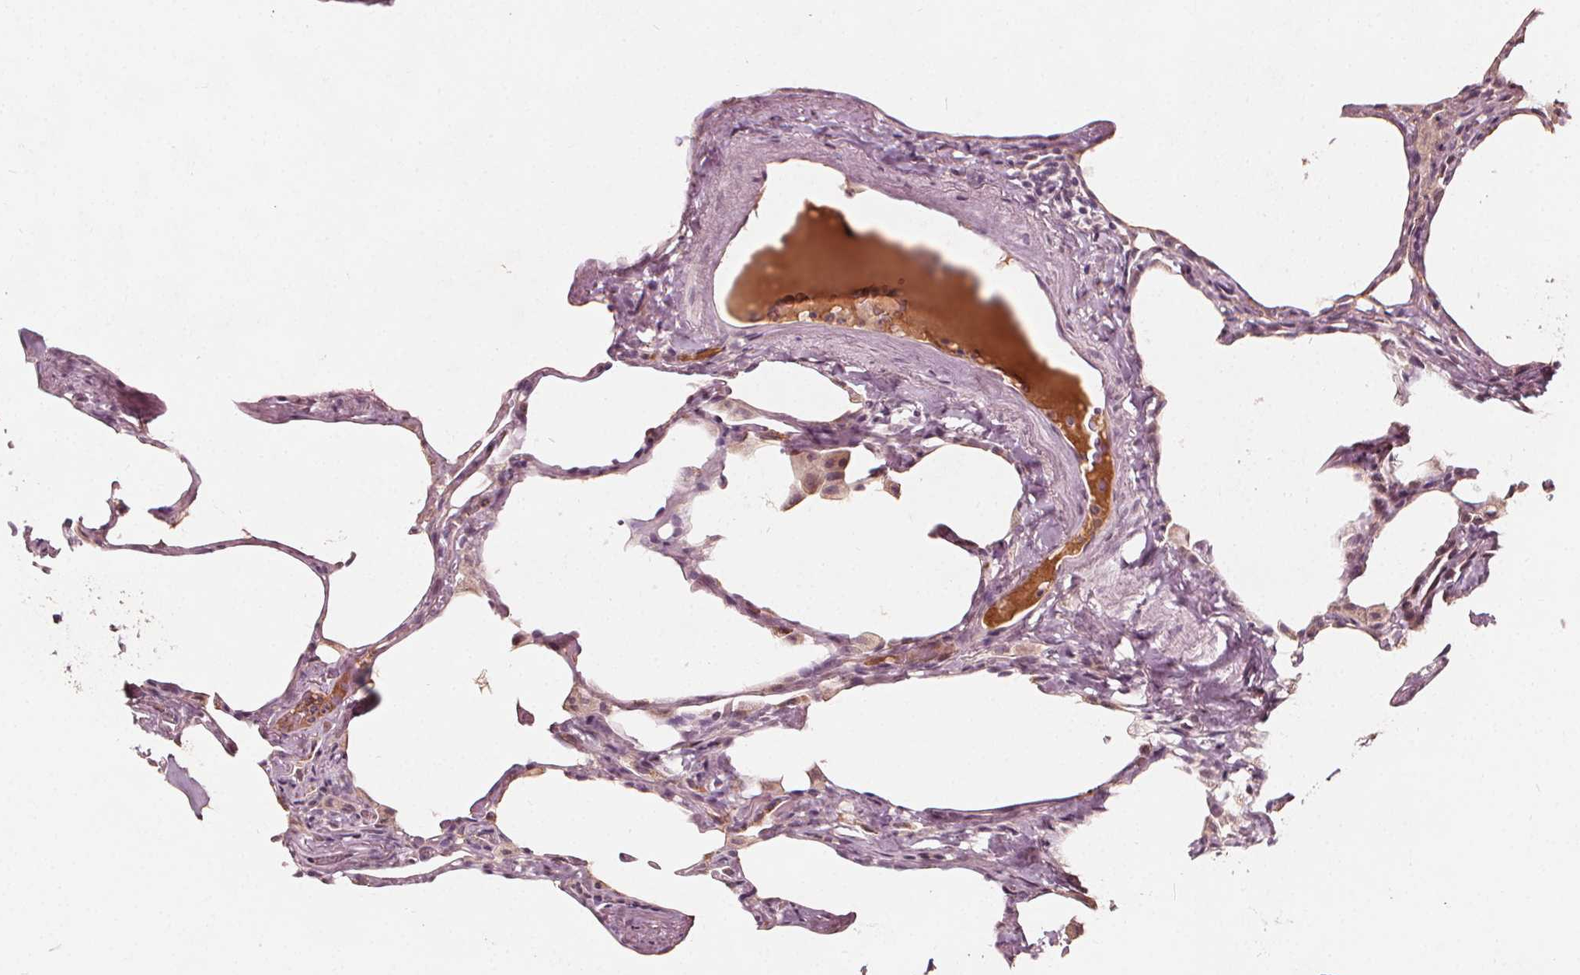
{"staining": {"intensity": "weak", "quantity": "<25%", "location": "cytoplasmic/membranous"}, "tissue": "lung", "cell_type": "Alveolar cells", "image_type": "normal", "snomed": [{"axis": "morphology", "description": "Normal tissue, NOS"}, {"axis": "topography", "description": "Lung"}], "caption": "Immunohistochemical staining of benign human lung exhibits no significant positivity in alveolar cells. (Brightfield microscopy of DAB (3,3'-diaminobenzidine) IHC at high magnification).", "gene": "NPC1L1", "patient": {"sex": "male", "age": 65}}